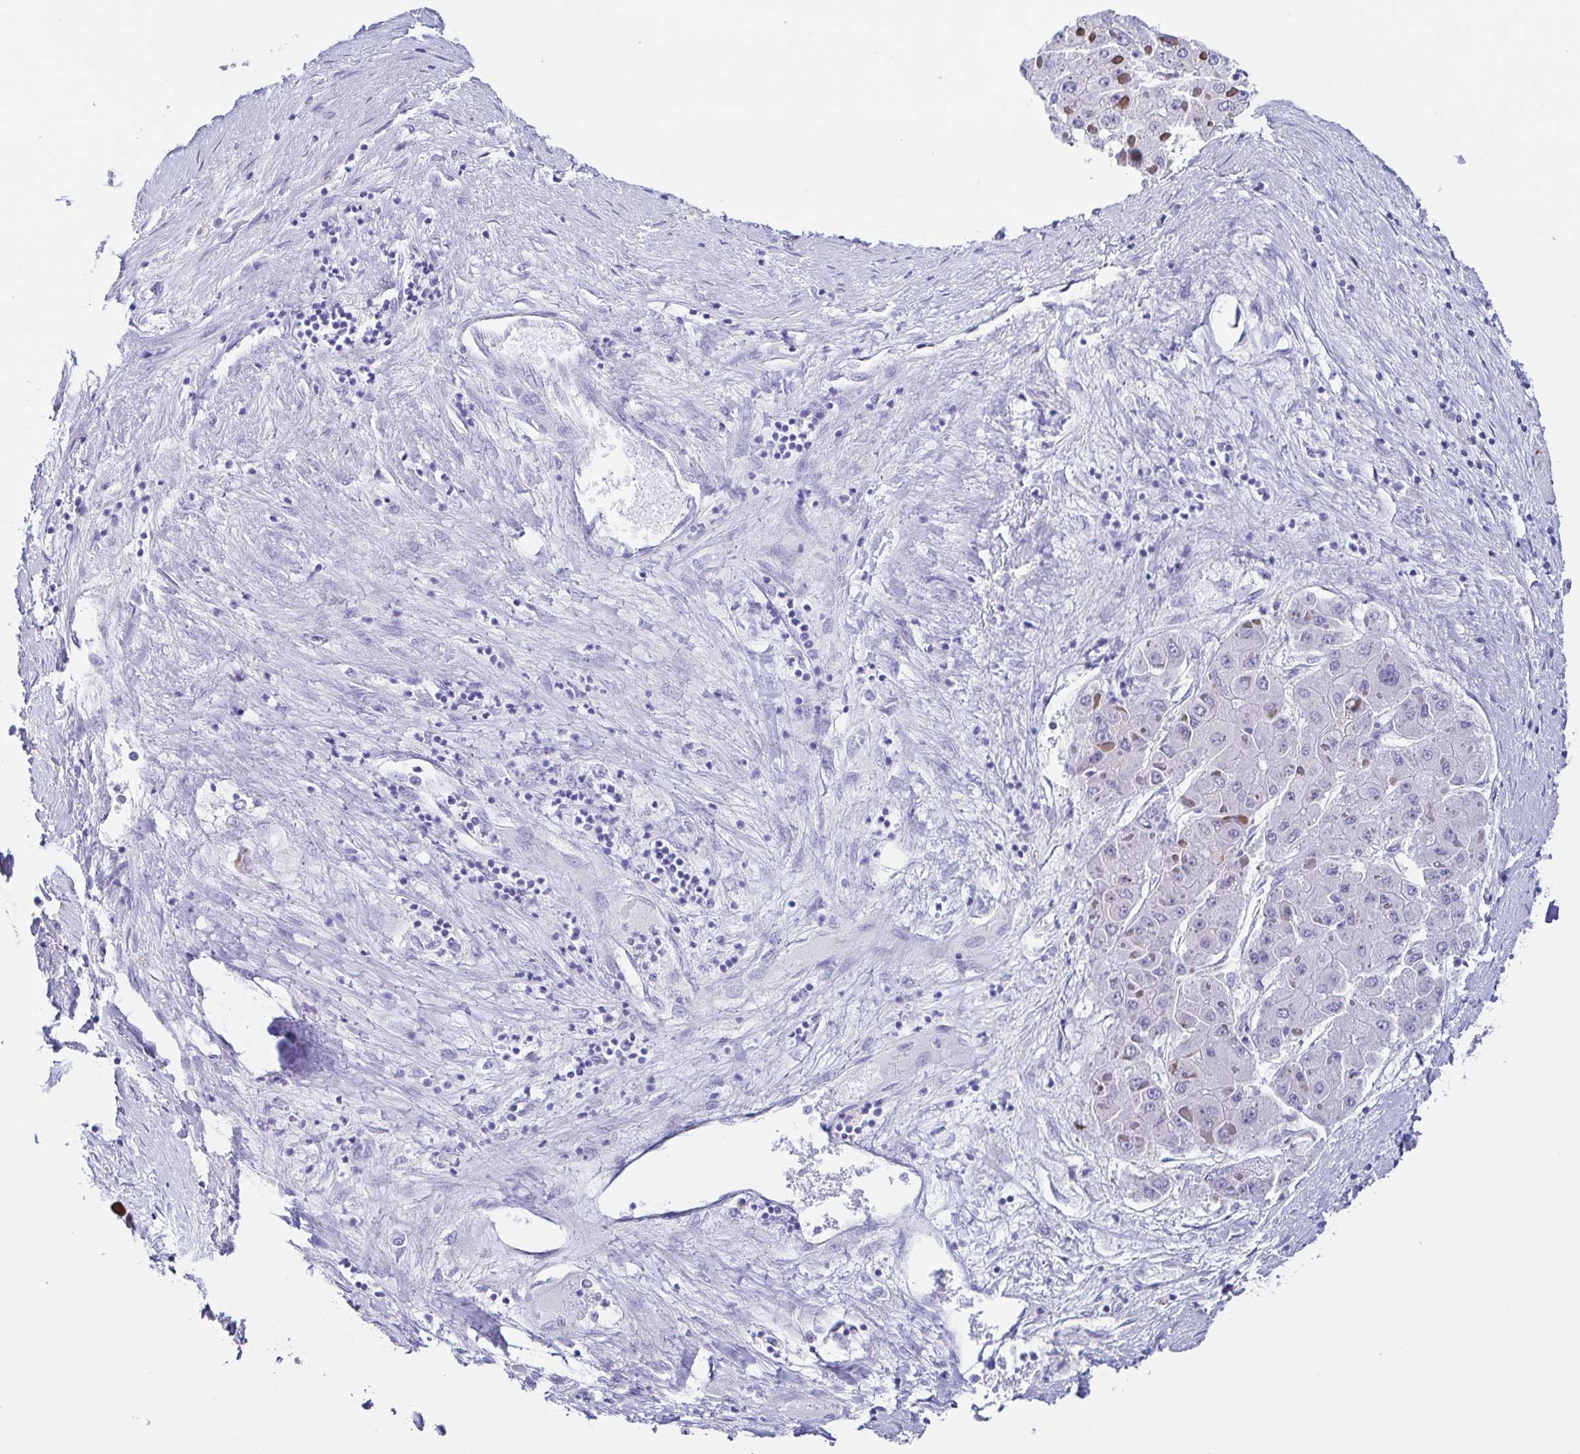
{"staining": {"intensity": "negative", "quantity": "none", "location": "none"}, "tissue": "liver cancer", "cell_type": "Tumor cells", "image_type": "cancer", "snomed": [{"axis": "morphology", "description": "Carcinoma, Hepatocellular, NOS"}, {"axis": "topography", "description": "Liver"}], "caption": "Tumor cells show no significant expression in liver hepatocellular carcinoma. The staining was performed using DAB to visualize the protein expression in brown, while the nuclei were stained in blue with hematoxylin (Magnification: 20x).", "gene": "TNNT2", "patient": {"sex": "female", "age": 73}}